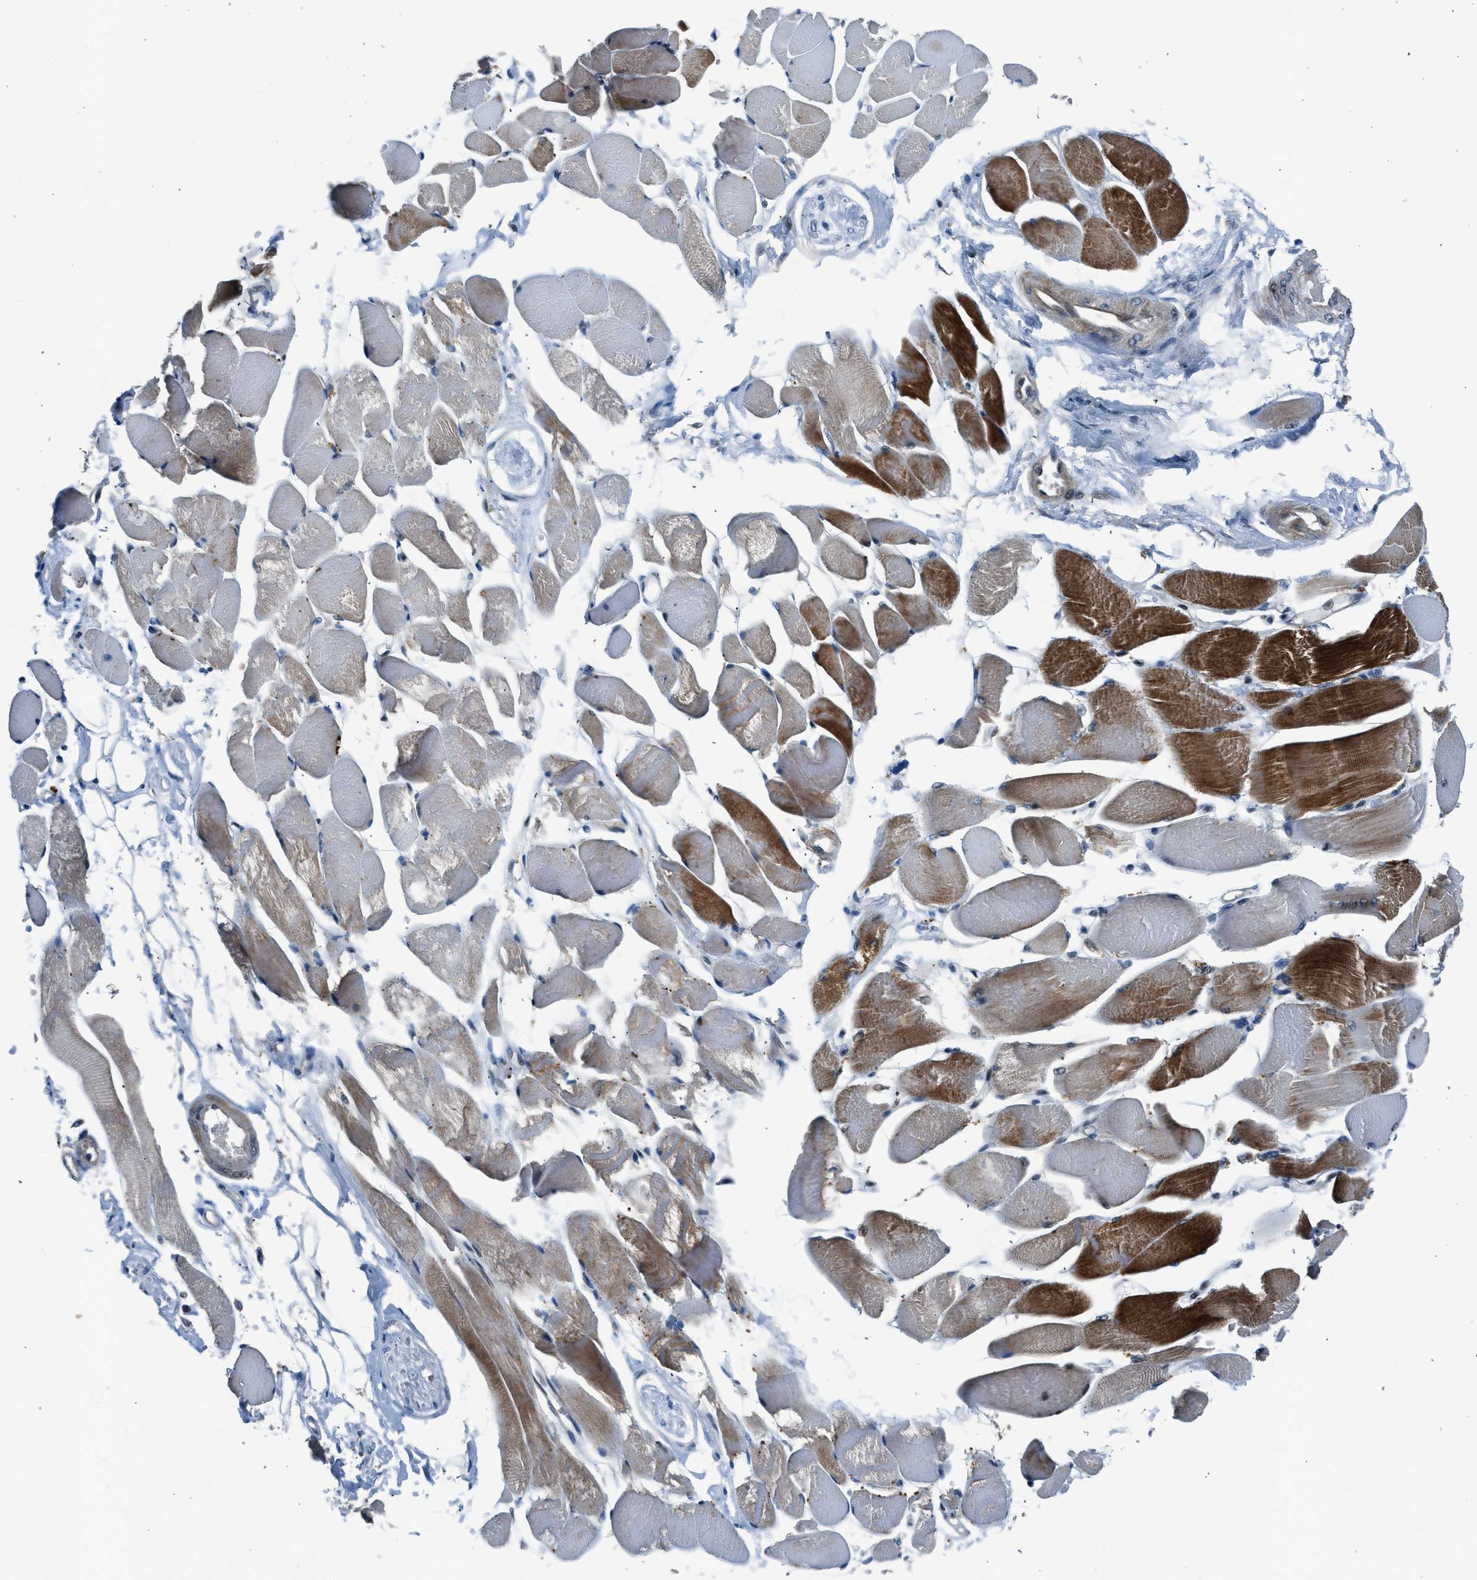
{"staining": {"intensity": "strong", "quantity": ">75%", "location": "cytoplasmic/membranous"}, "tissue": "skeletal muscle", "cell_type": "Myocytes", "image_type": "normal", "snomed": [{"axis": "morphology", "description": "Normal tissue, NOS"}, {"axis": "topography", "description": "Skeletal muscle"}, {"axis": "topography", "description": "Peripheral nerve tissue"}], "caption": "Brown immunohistochemical staining in benign human skeletal muscle reveals strong cytoplasmic/membranous expression in approximately >75% of myocytes.", "gene": "LMLN", "patient": {"sex": "female", "age": 84}}